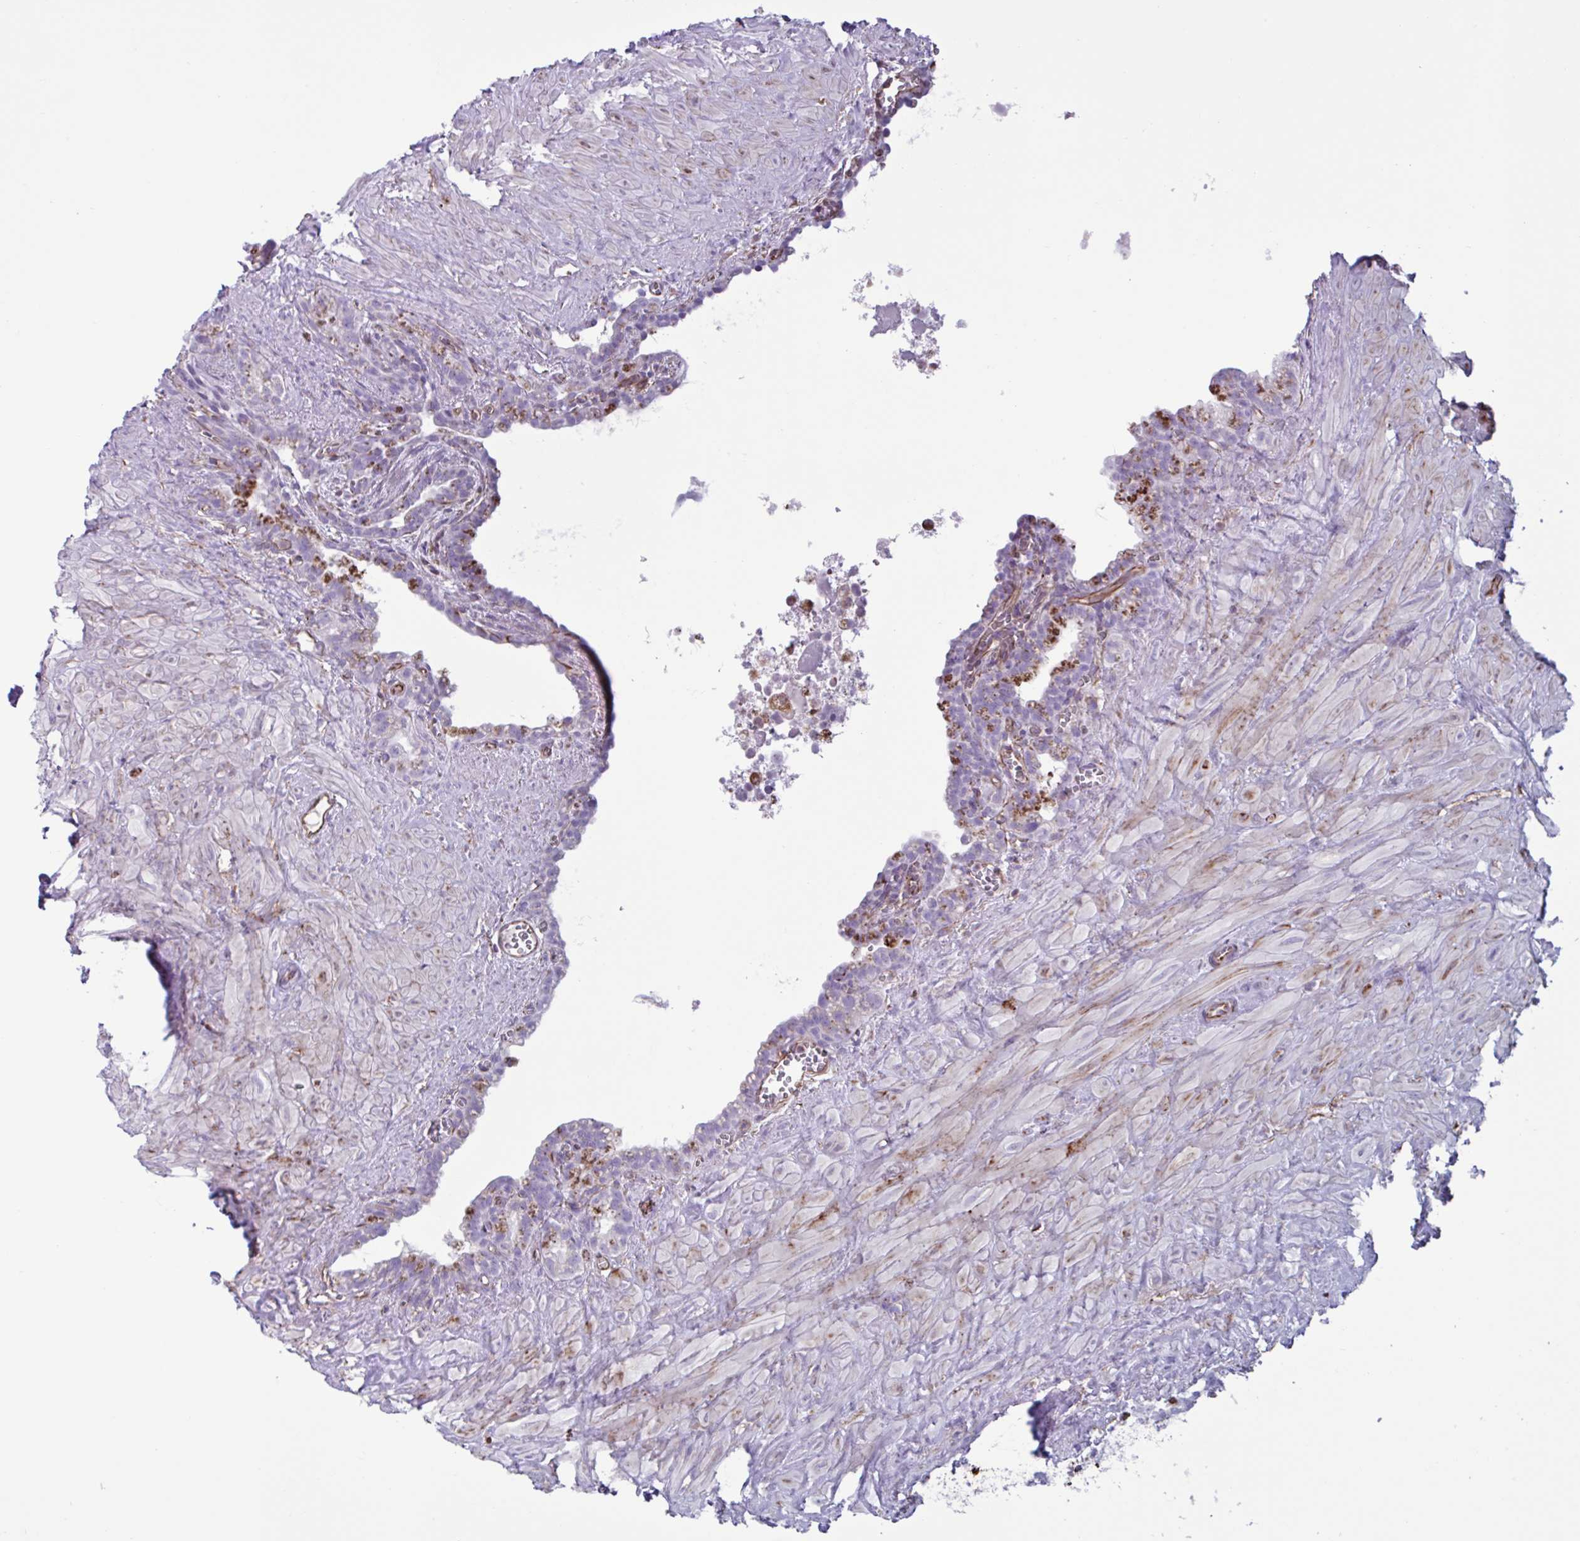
{"staining": {"intensity": "negative", "quantity": "none", "location": "none"}, "tissue": "seminal vesicle", "cell_type": "Glandular cells", "image_type": "normal", "snomed": [{"axis": "morphology", "description": "Normal tissue, NOS"}, {"axis": "topography", "description": "Seminal veicle"}], "caption": "Photomicrograph shows no protein positivity in glandular cells of unremarkable seminal vesicle.", "gene": "TMEM86B", "patient": {"sex": "male", "age": 76}}